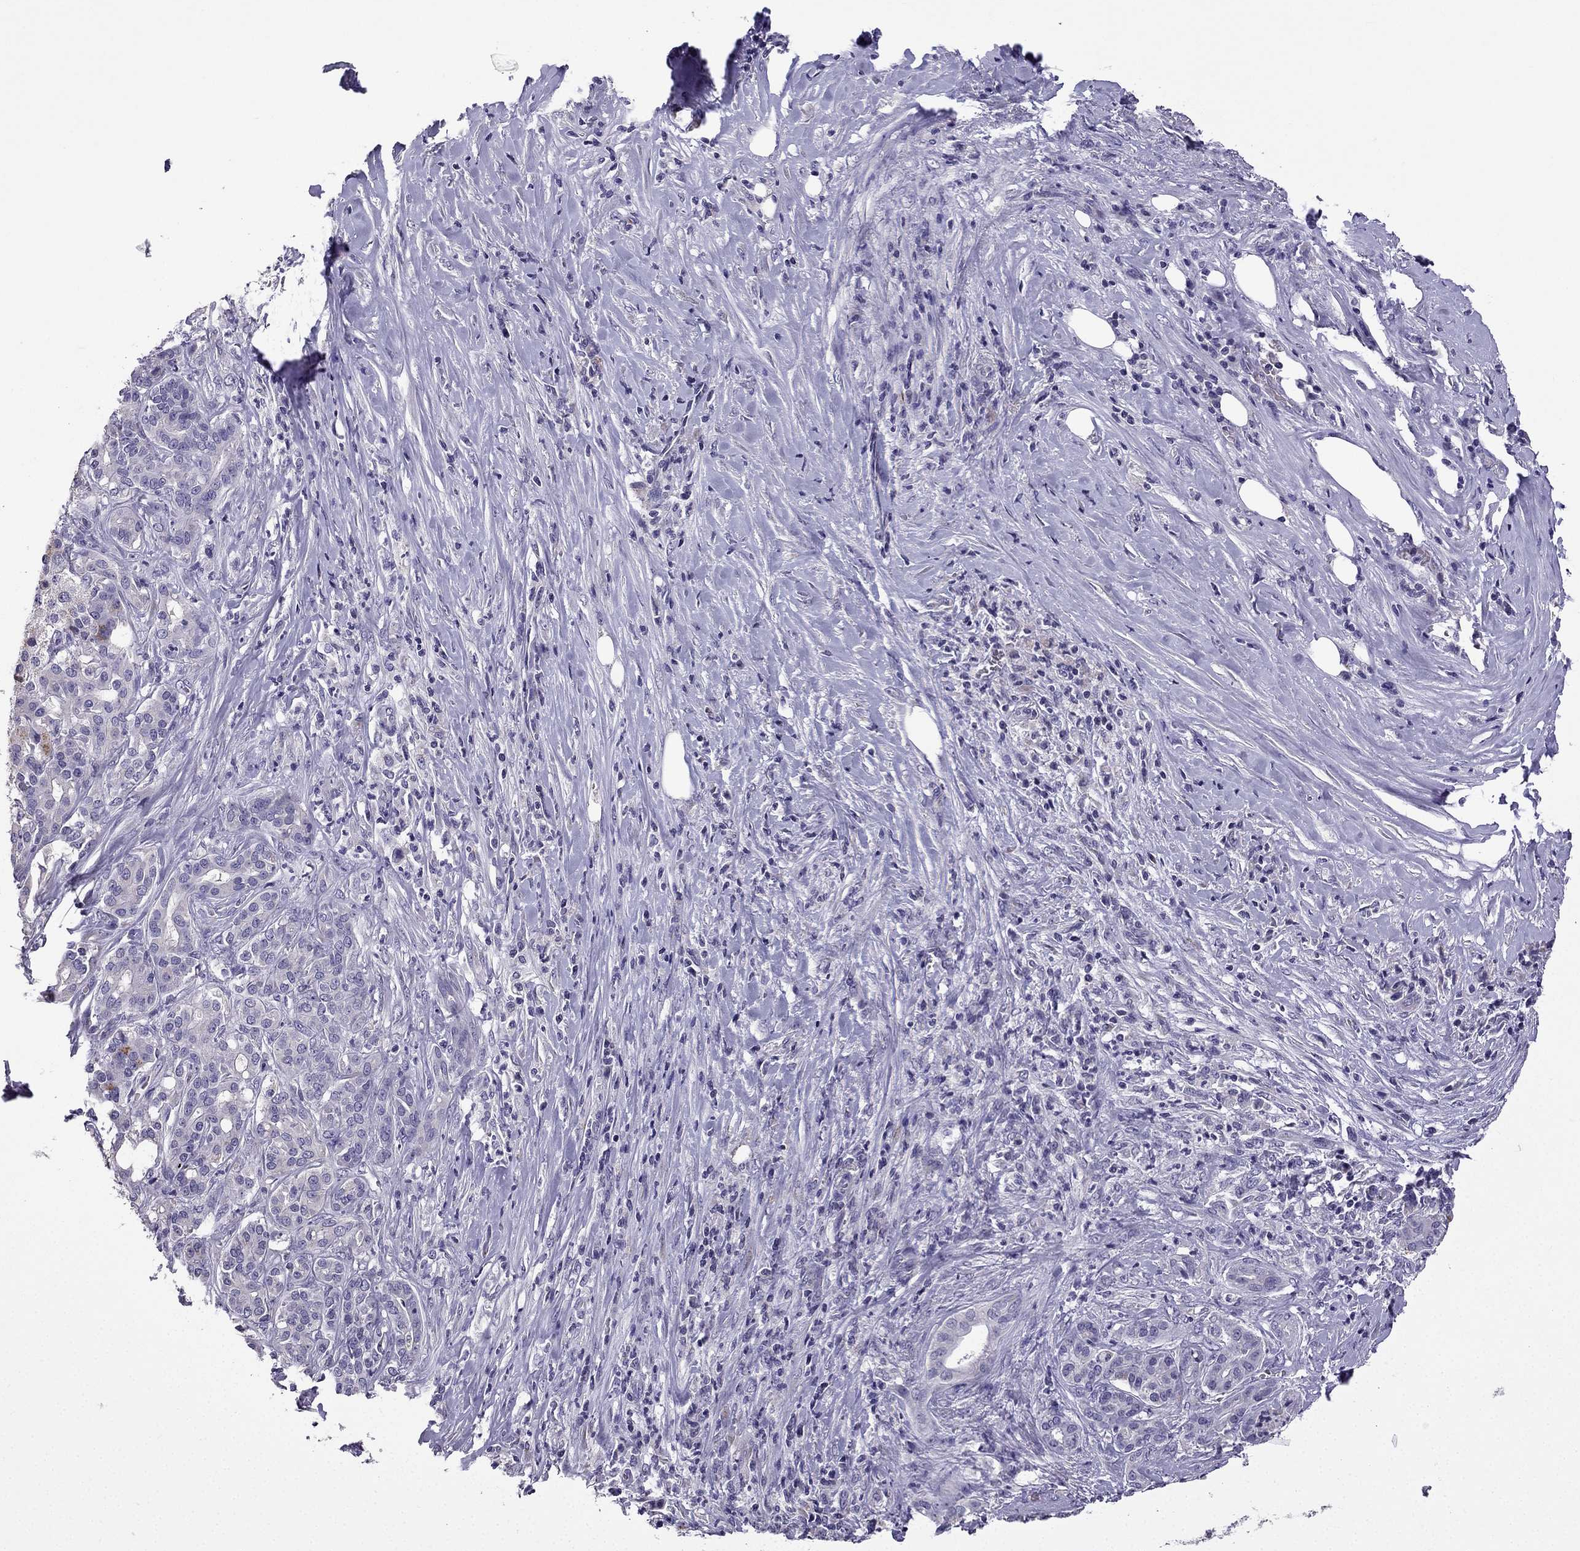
{"staining": {"intensity": "negative", "quantity": "none", "location": "none"}, "tissue": "pancreatic cancer", "cell_type": "Tumor cells", "image_type": "cancer", "snomed": [{"axis": "morphology", "description": "Adenocarcinoma, NOS"}, {"axis": "topography", "description": "Pancreas"}], "caption": "The image demonstrates no significant positivity in tumor cells of pancreatic adenocarcinoma.", "gene": "TTN", "patient": {"sex": "male", "age": 57}}